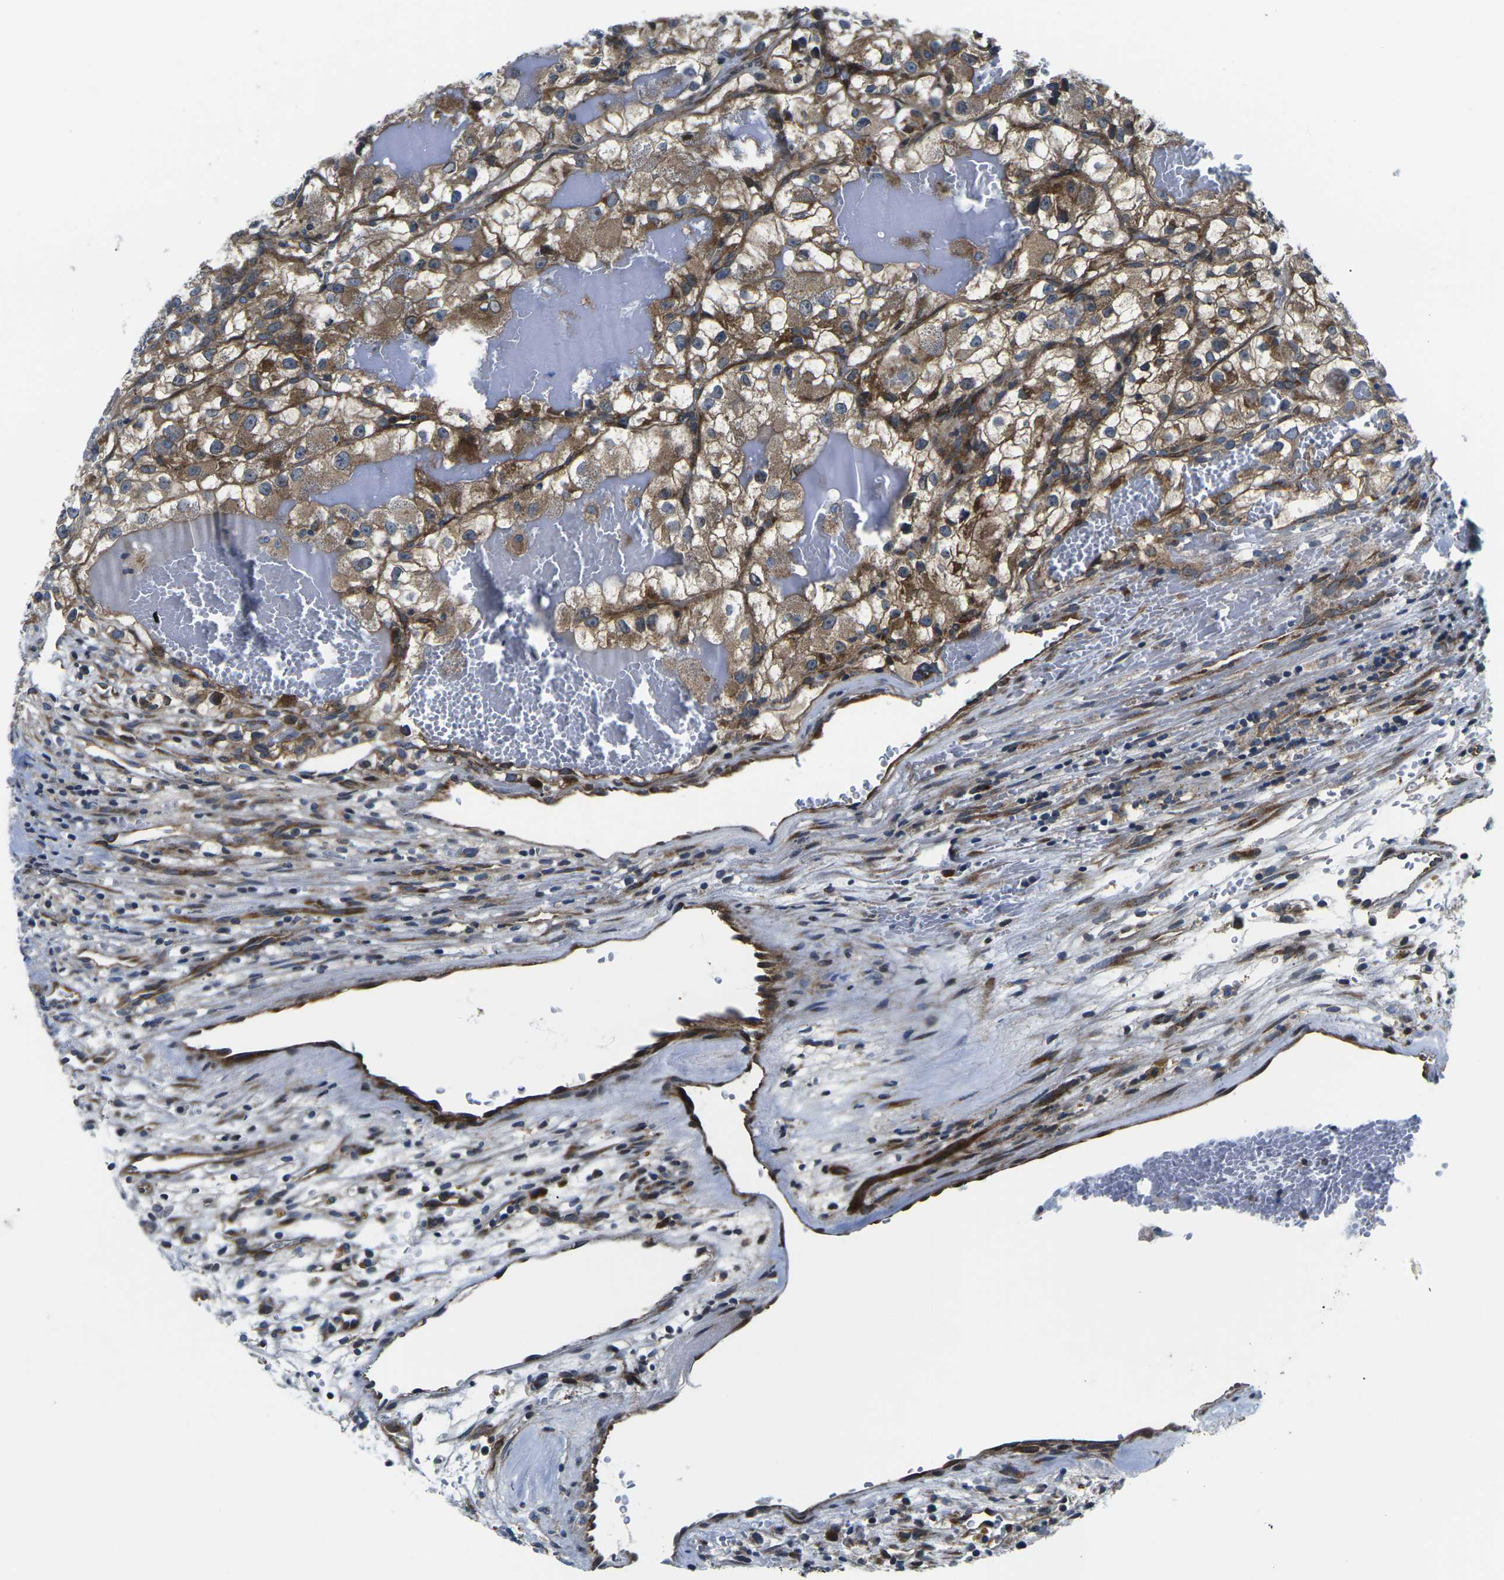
{"staining": {"intensity": "moderate", "quantity": ">75%", "location": "cytoplasmic/membranous"}, "tissue": "renal cancer", "cell_type": "Tumor cells", "image_type": "cancer", "snomed": [{"axis": "morphology", "description": "Adenocarcinoma, NOS"}, {"axis": "topography", "description": "Kidney"}], "caption": "Protein expression analysis of human renal adenocarcinoma reveals moderate cytoplasmic/membranous staining in about >75% of tumor cells.", "gene": "EIF4E", "patient": {"sex": "female", "age": 57}}